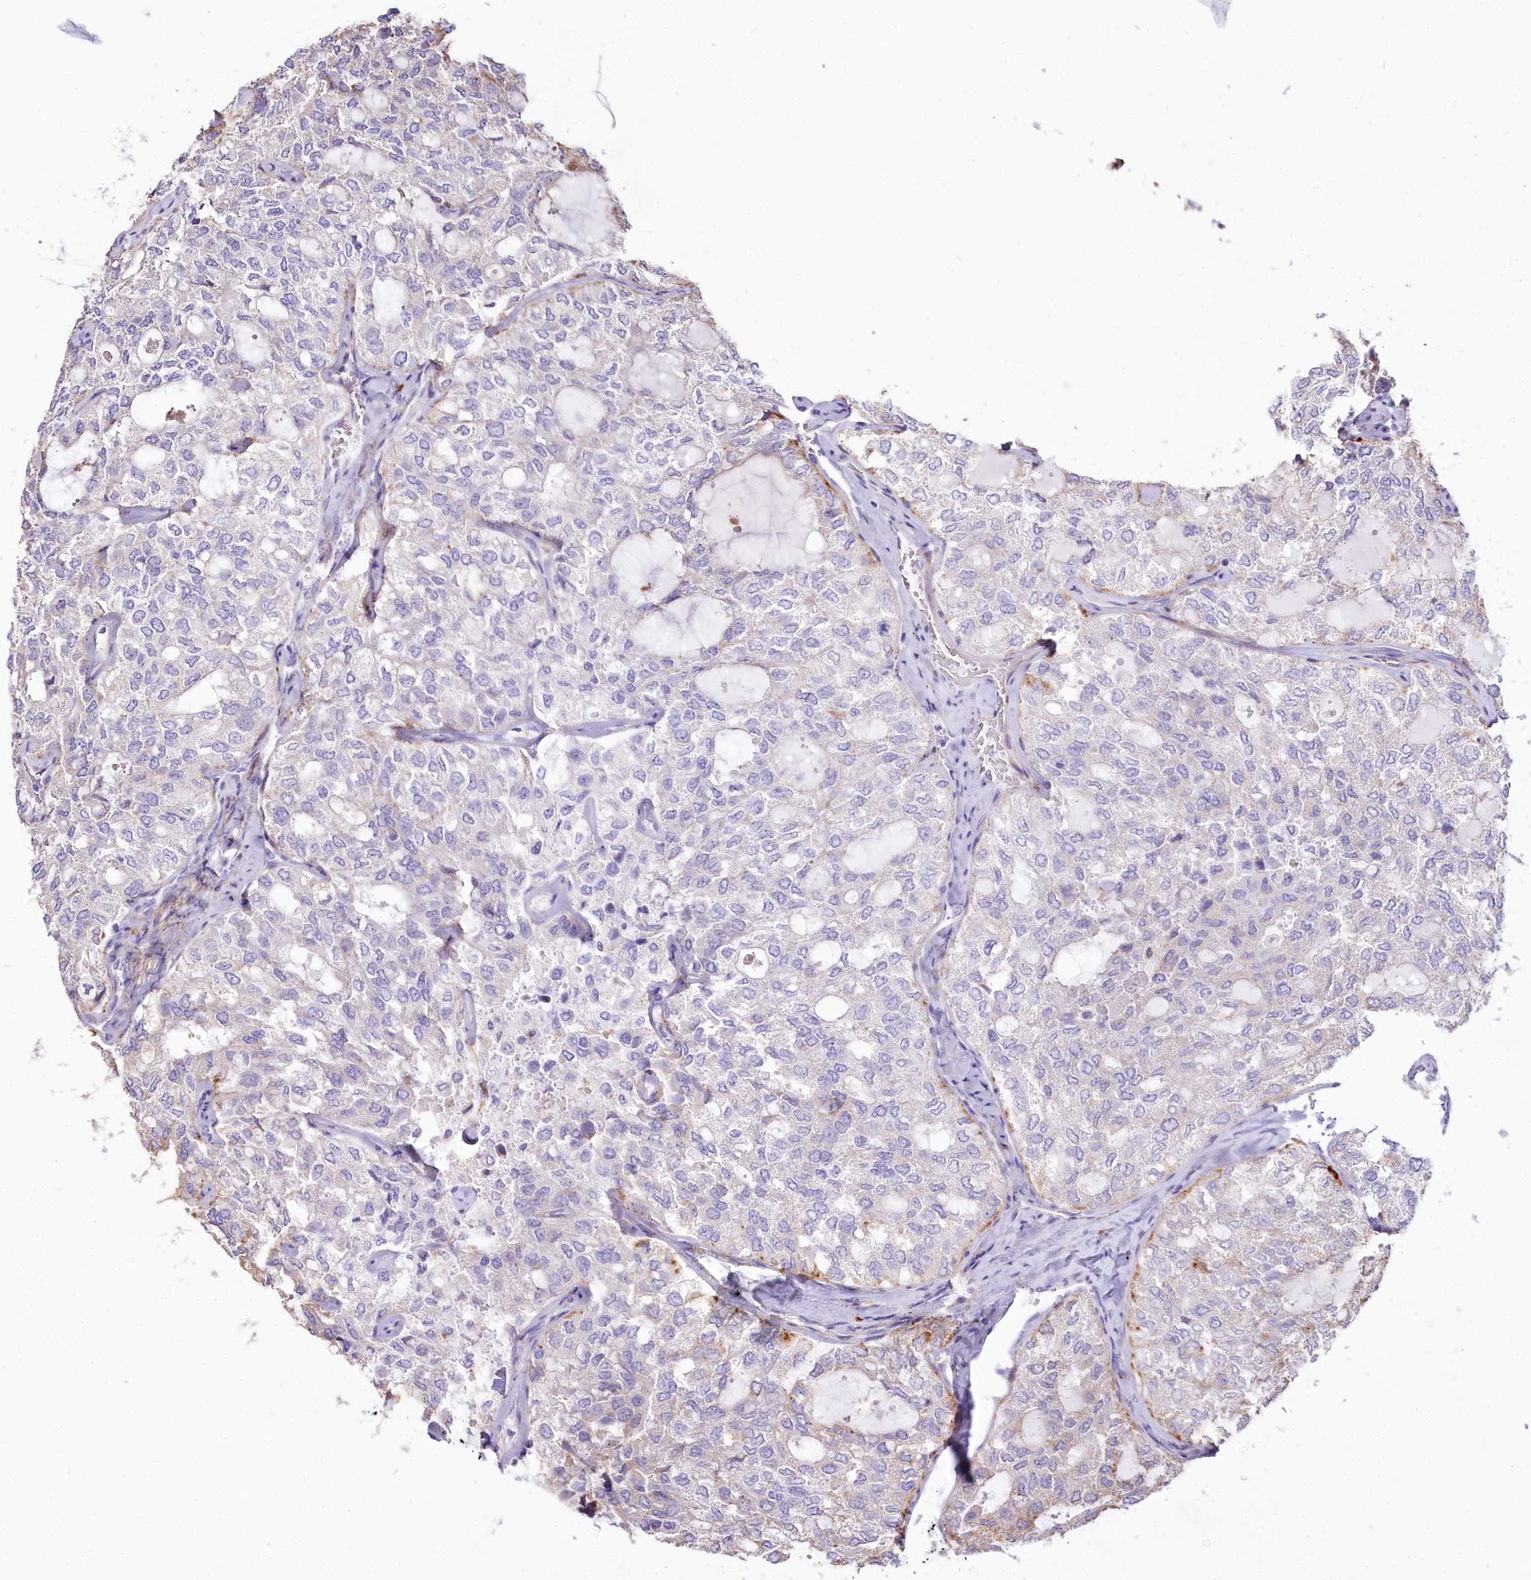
{"staining": {"intensity": "moderate", "quantity": "<25%", "location": "cytoplasmic/membranous"}, "tissue": "thyroid cancer", "cell_type": "Tumor cells", "image_type": "cancer", "snomed": [{"axis": "morphology", "description": "Follicular adenoma carcinoma, NOS"}, {"axis": "topography", "description": "Thyroid gland"}], "caption": "Protein expression analysis of human thyroid cancer reveals moderate cytoplasmic/membranous expression in approximately <25% of tumor cells. The protein is shown in brown color, while the nuclei are stained blue.", "gene": "SYNPO2", "patient": {"sex": "male", "age": 75}}